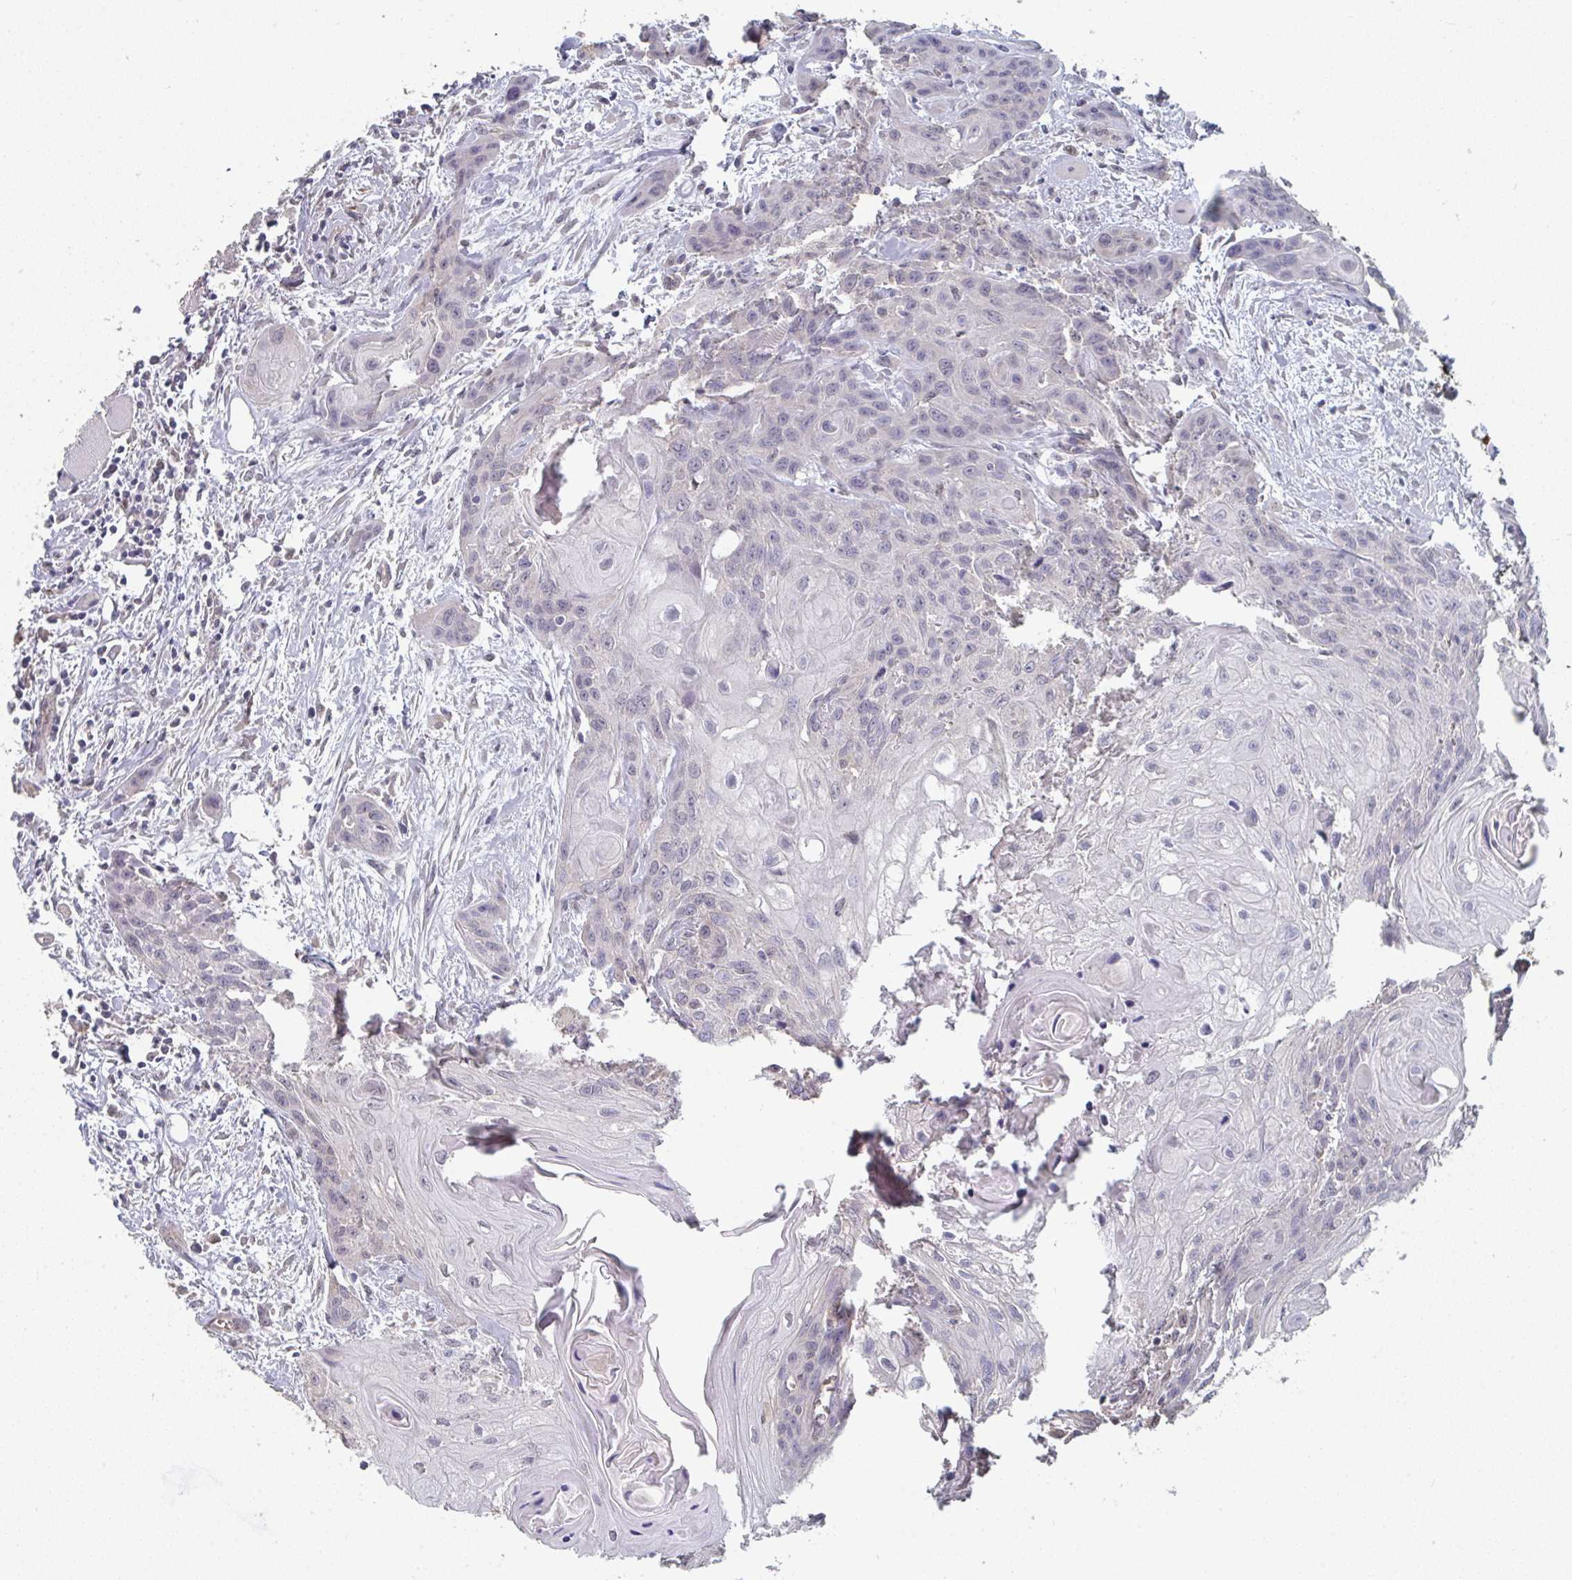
{"staining": {"intensity": "negative", "quantity": "none", "location": "none"}, "tissue": "head and neck cancer", "cell_type": "Tumor cells", "image_type": "cancer", "snomed": [{"axis": "morphology", "description": "Squamous cell carcinoma, NOS"}, {"axis": "topography", "description": "Oral tissue"}, {"axis": "topography", "description": "Head-Neck"}], "caption": "This is an immunohistochemistry histopathology image of human head and neck squamous cell carcinoma. There is no staining in tumor cells.", "gene": "LIX1", "patient": {"sex": "male", "age": 58}}